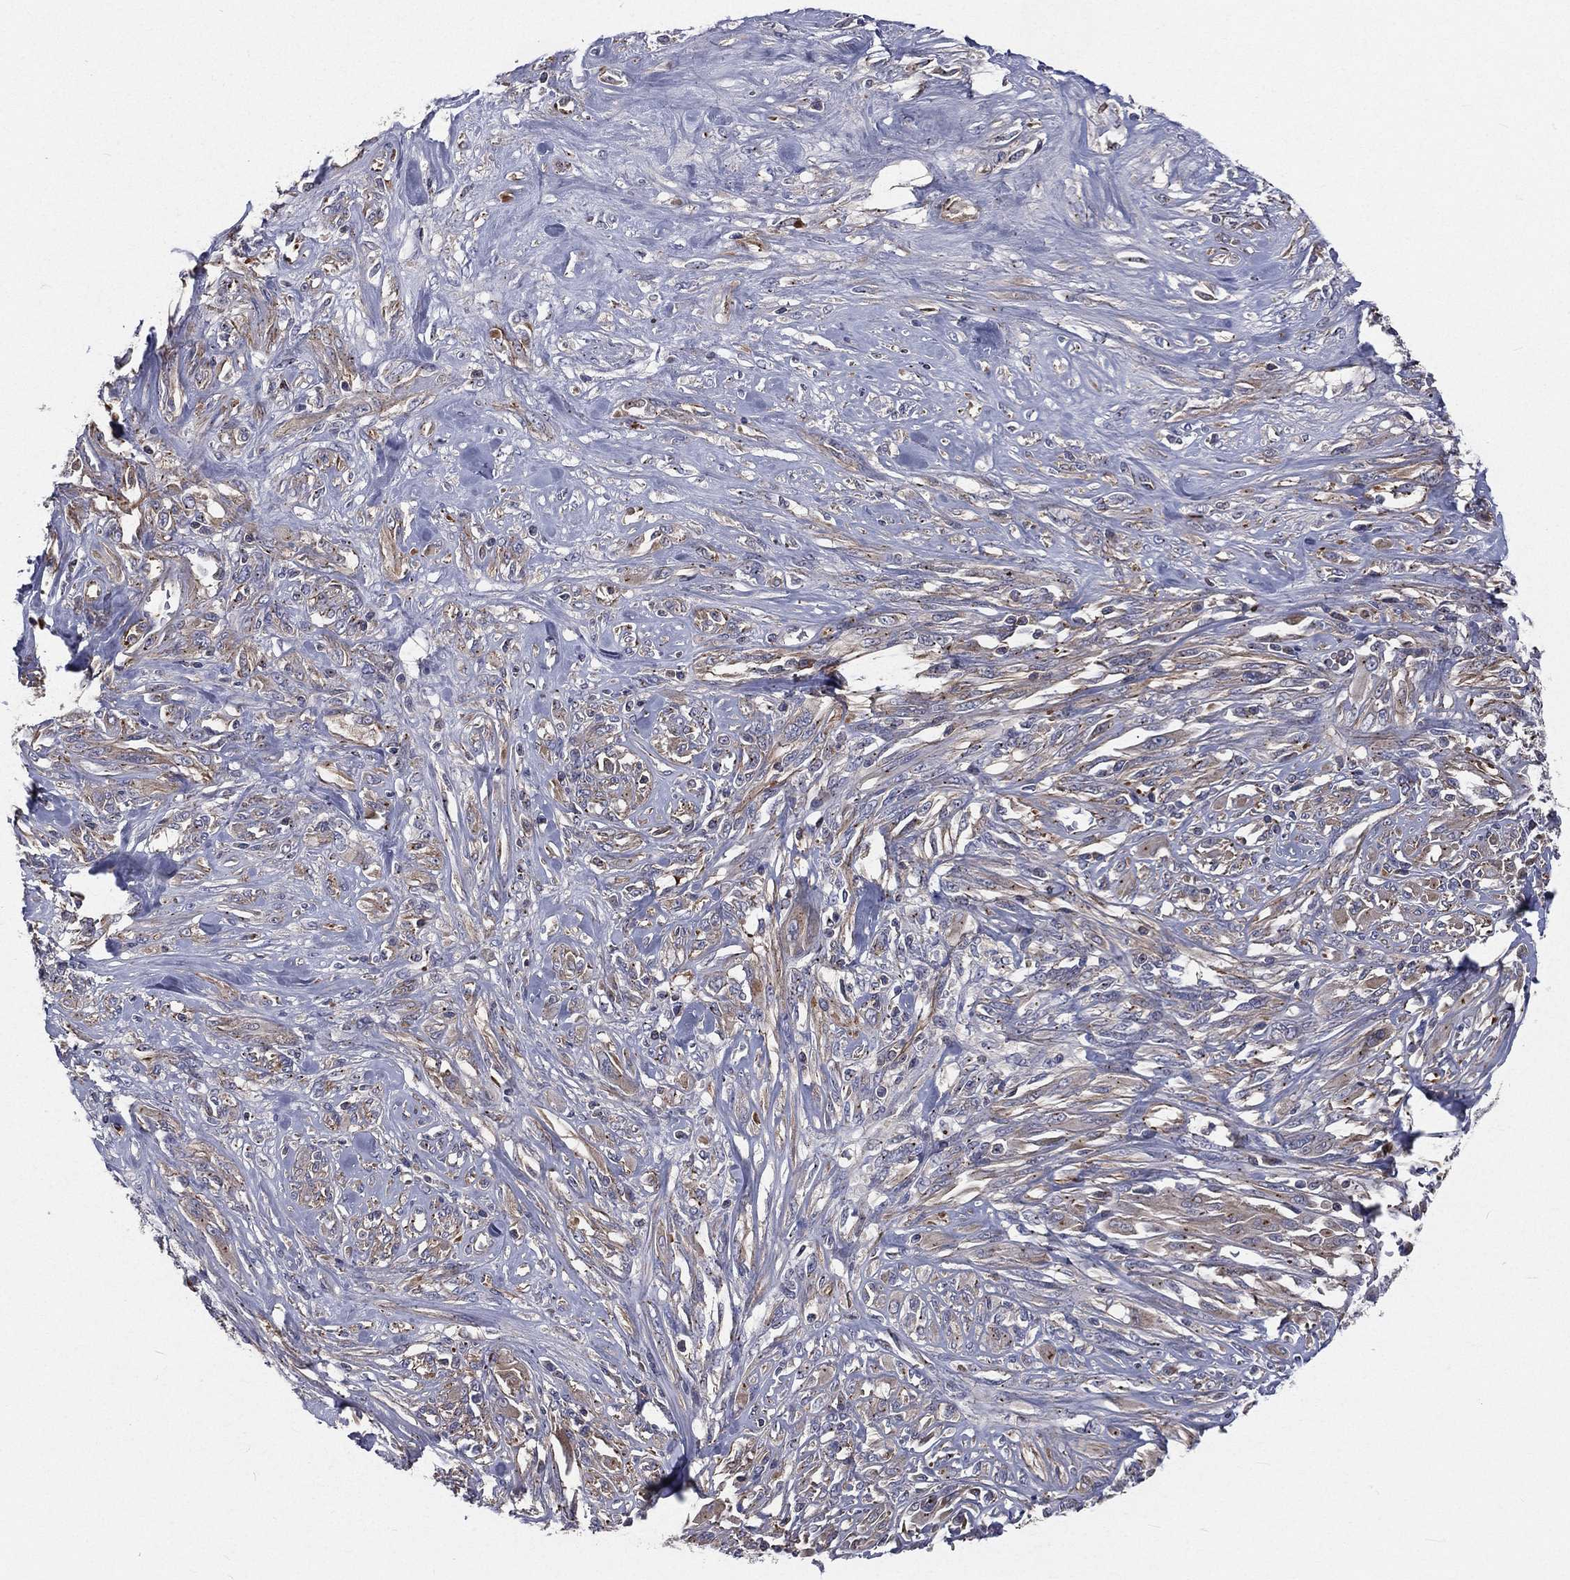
{"staining": {"intensity": "weak", "quantity": ">75%", "location": "cytoplasmic/membranous"}, "tissue": "melanoma", "cell_type": "Tumor cells", "image_type": "cancer", "snomed": [{"axis": "morphology", "description": "Malignant melanoma, NOS"}, {"axis": "topography", "description": "Skin"}], "caption": "A brown stain highlights weak cytoplasmic/membranous expression of a protein in malignant melanoma tumor cells.", "gene": "CROCC", "patient": {"sex": "female", "age": 91}}